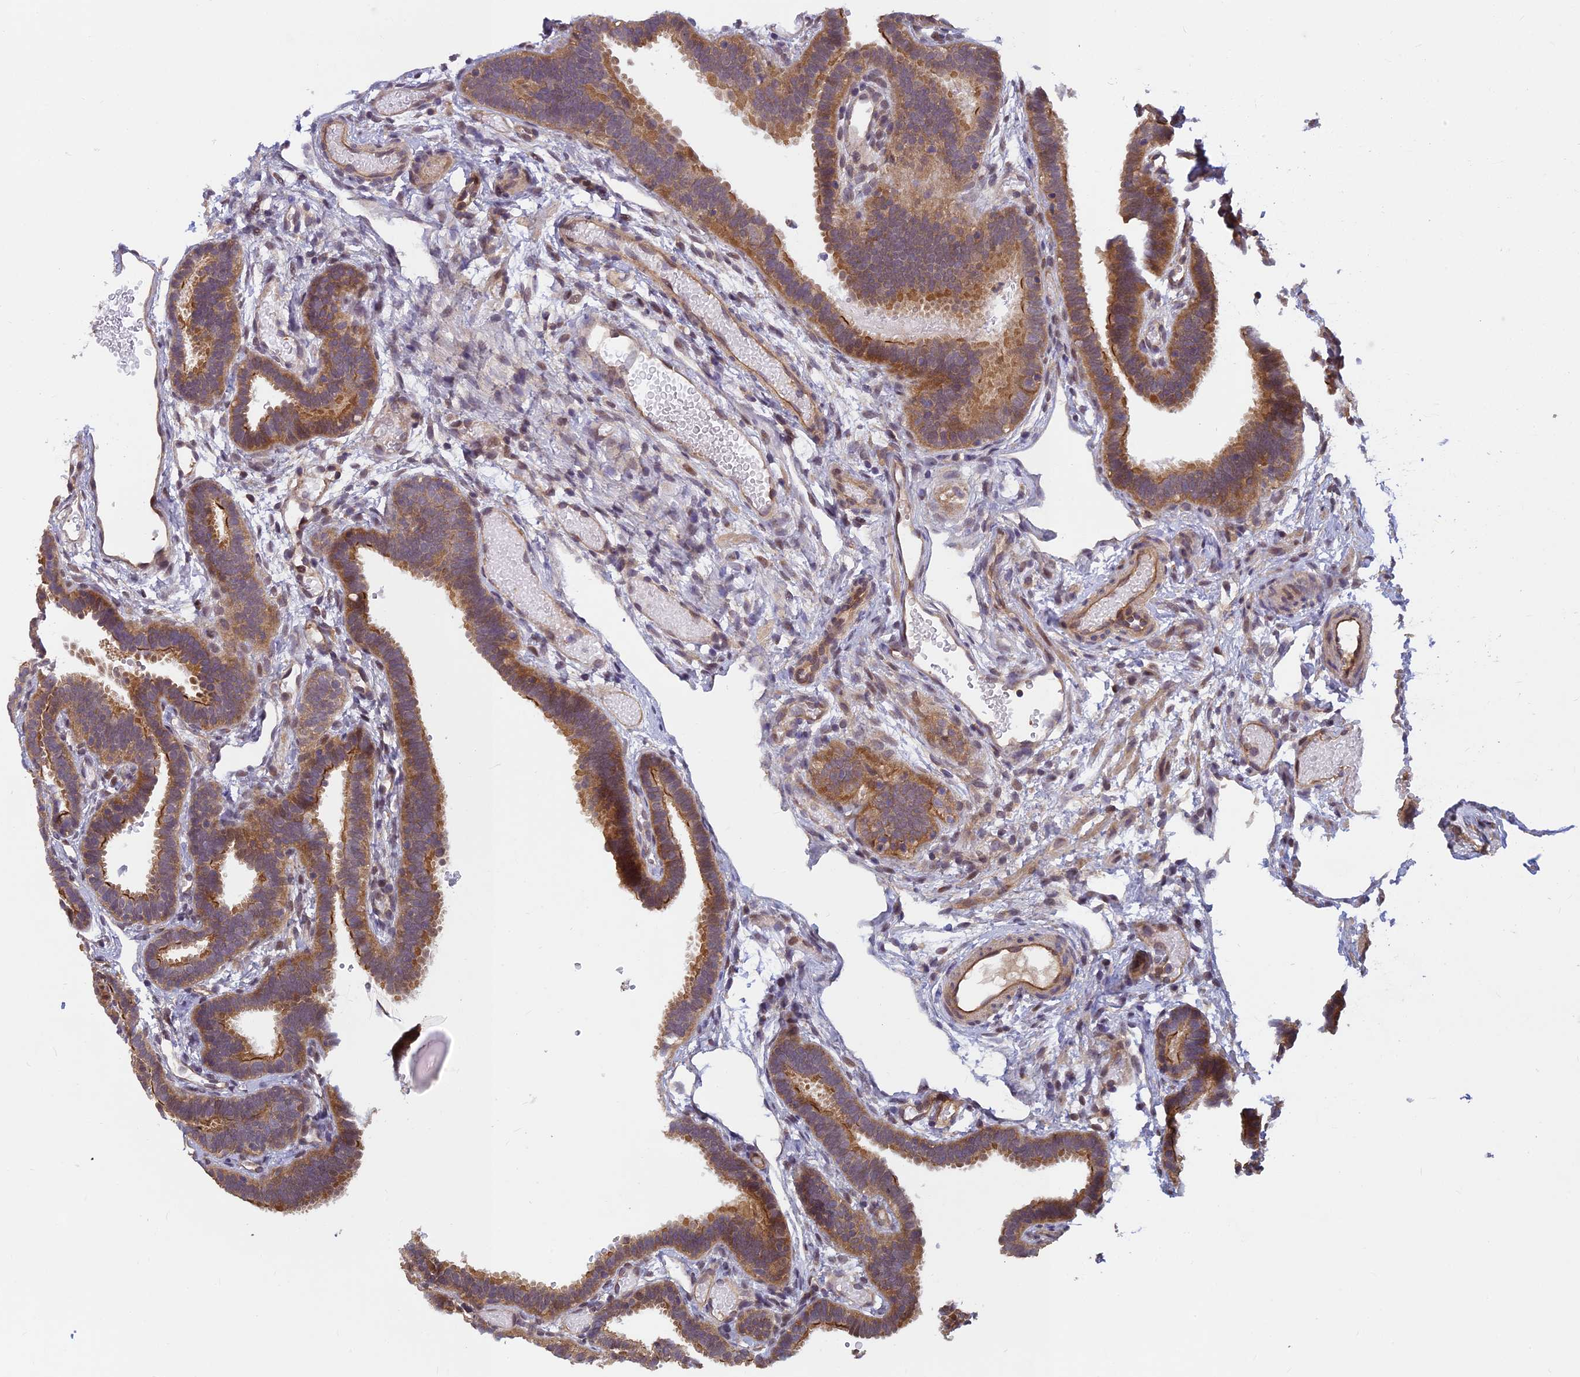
{"staining": {"intensity": "moderate", "quantity": ">75%", "location": "cytoplasmic/membranous"}, "tissue": "fallopian tube", "cell_type": "Glandular cells", "image_type": "normal", "snomed": [{"axis": "morphology", "description": "Normal tissue, NOS"}, {"axis": "topography", "description": "Fallopian tube"}], "caption": "An IHC micrograph of benign tissue is shown. Protein staining in brown highlights moderate cytoplasmic/membranous positivity in fallopian tube within glandular cells. (DAB IHC, brown staining for protein, blue staining for nuclei).", "gene": "PIKFYVE", "patient": {"sex": "female", "age": 37}}